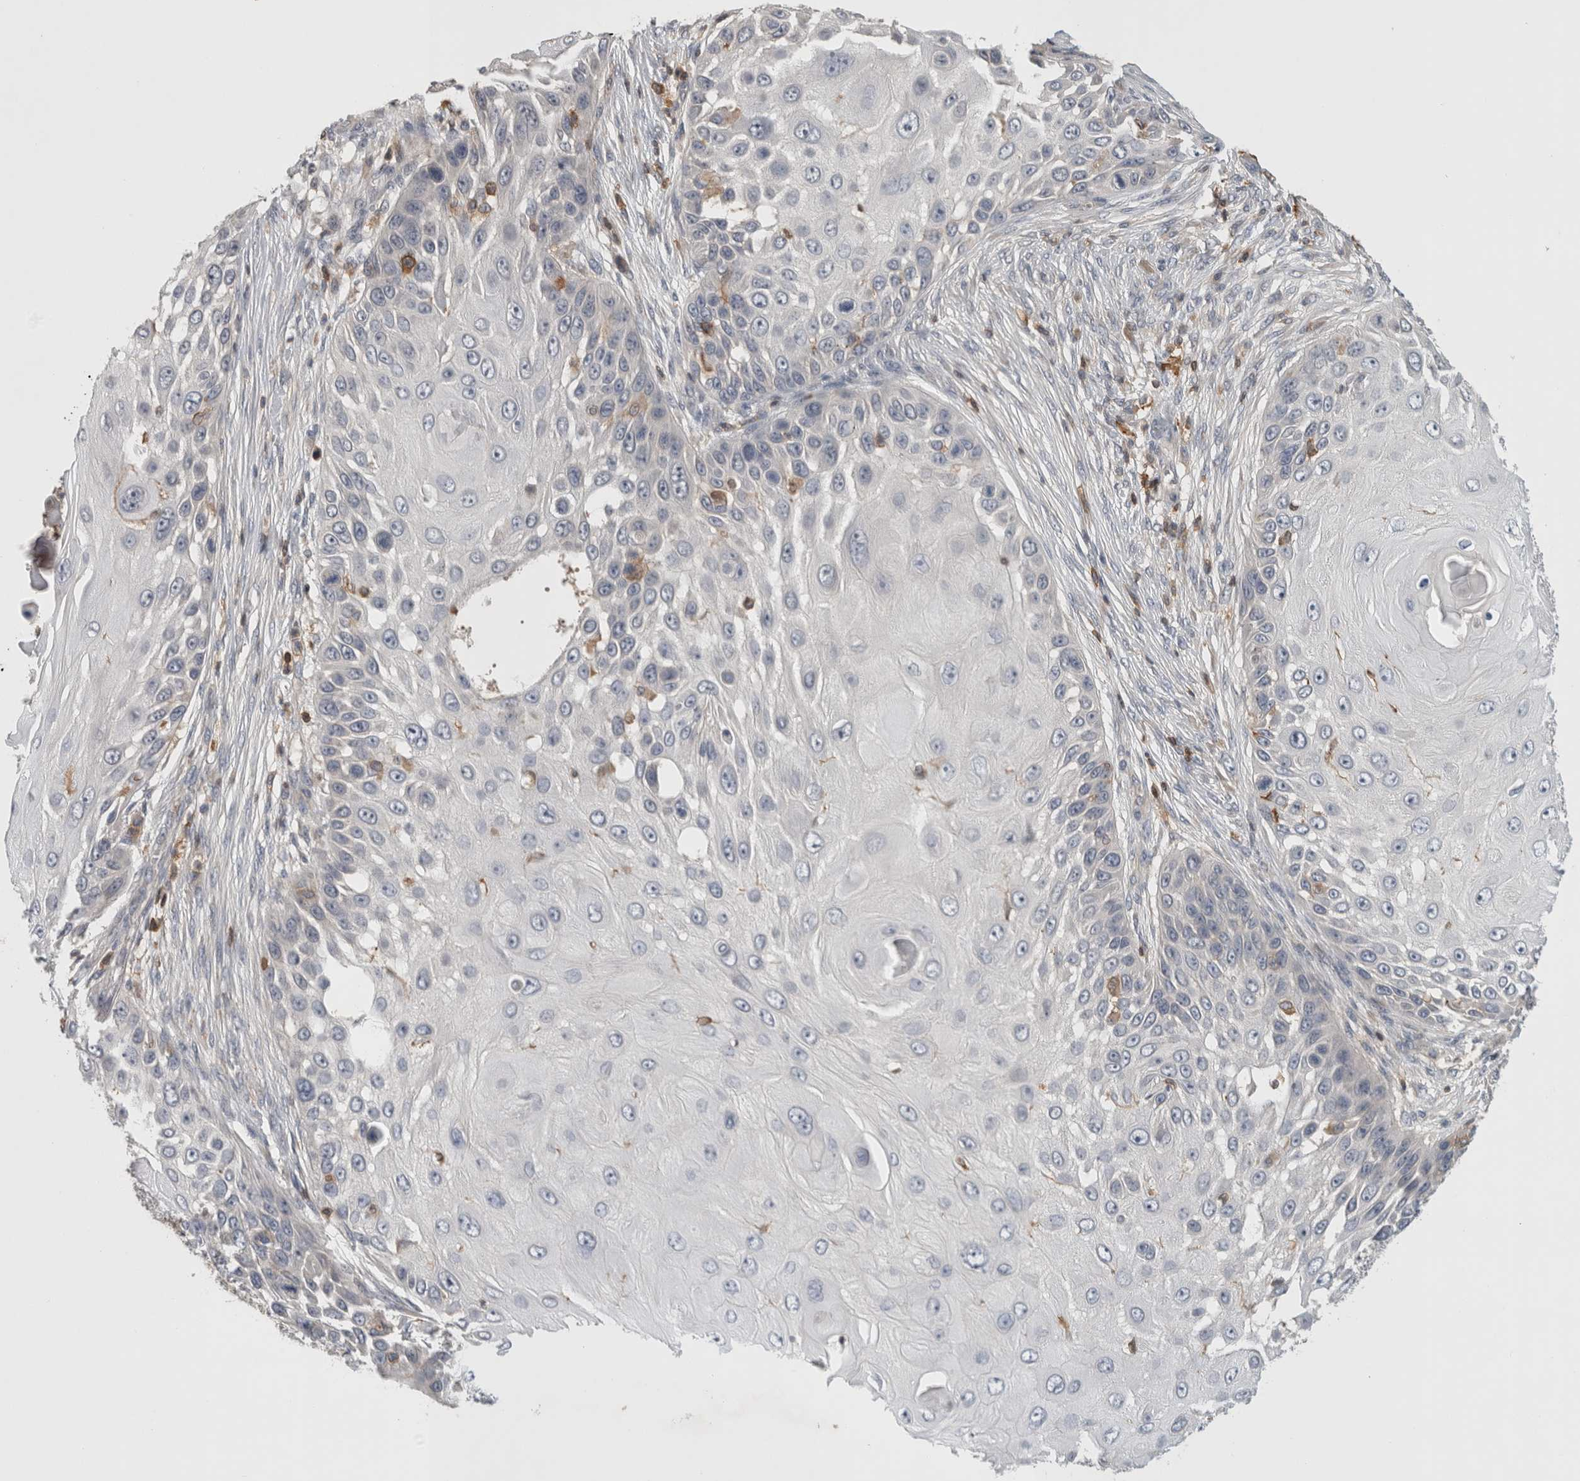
{"staining": {"intensity": "negative", "quantity": "none", "location": "none"}, "tissue": "skin cancer", "cell_type": "Tumor cells", "image_type": "cancer", "snomed": [{"axis": "morphology", "description": "Squamous cell carcinoma, NOS"}, {"axis": "topography", "description": "Skin"}], "caption": "Immunohistochemistry (IHC) of human skin cancer demonstrates no positivity in tumor cells.", "gene": "GFRA2", "patient": {"sex": "female", "age": 44}}